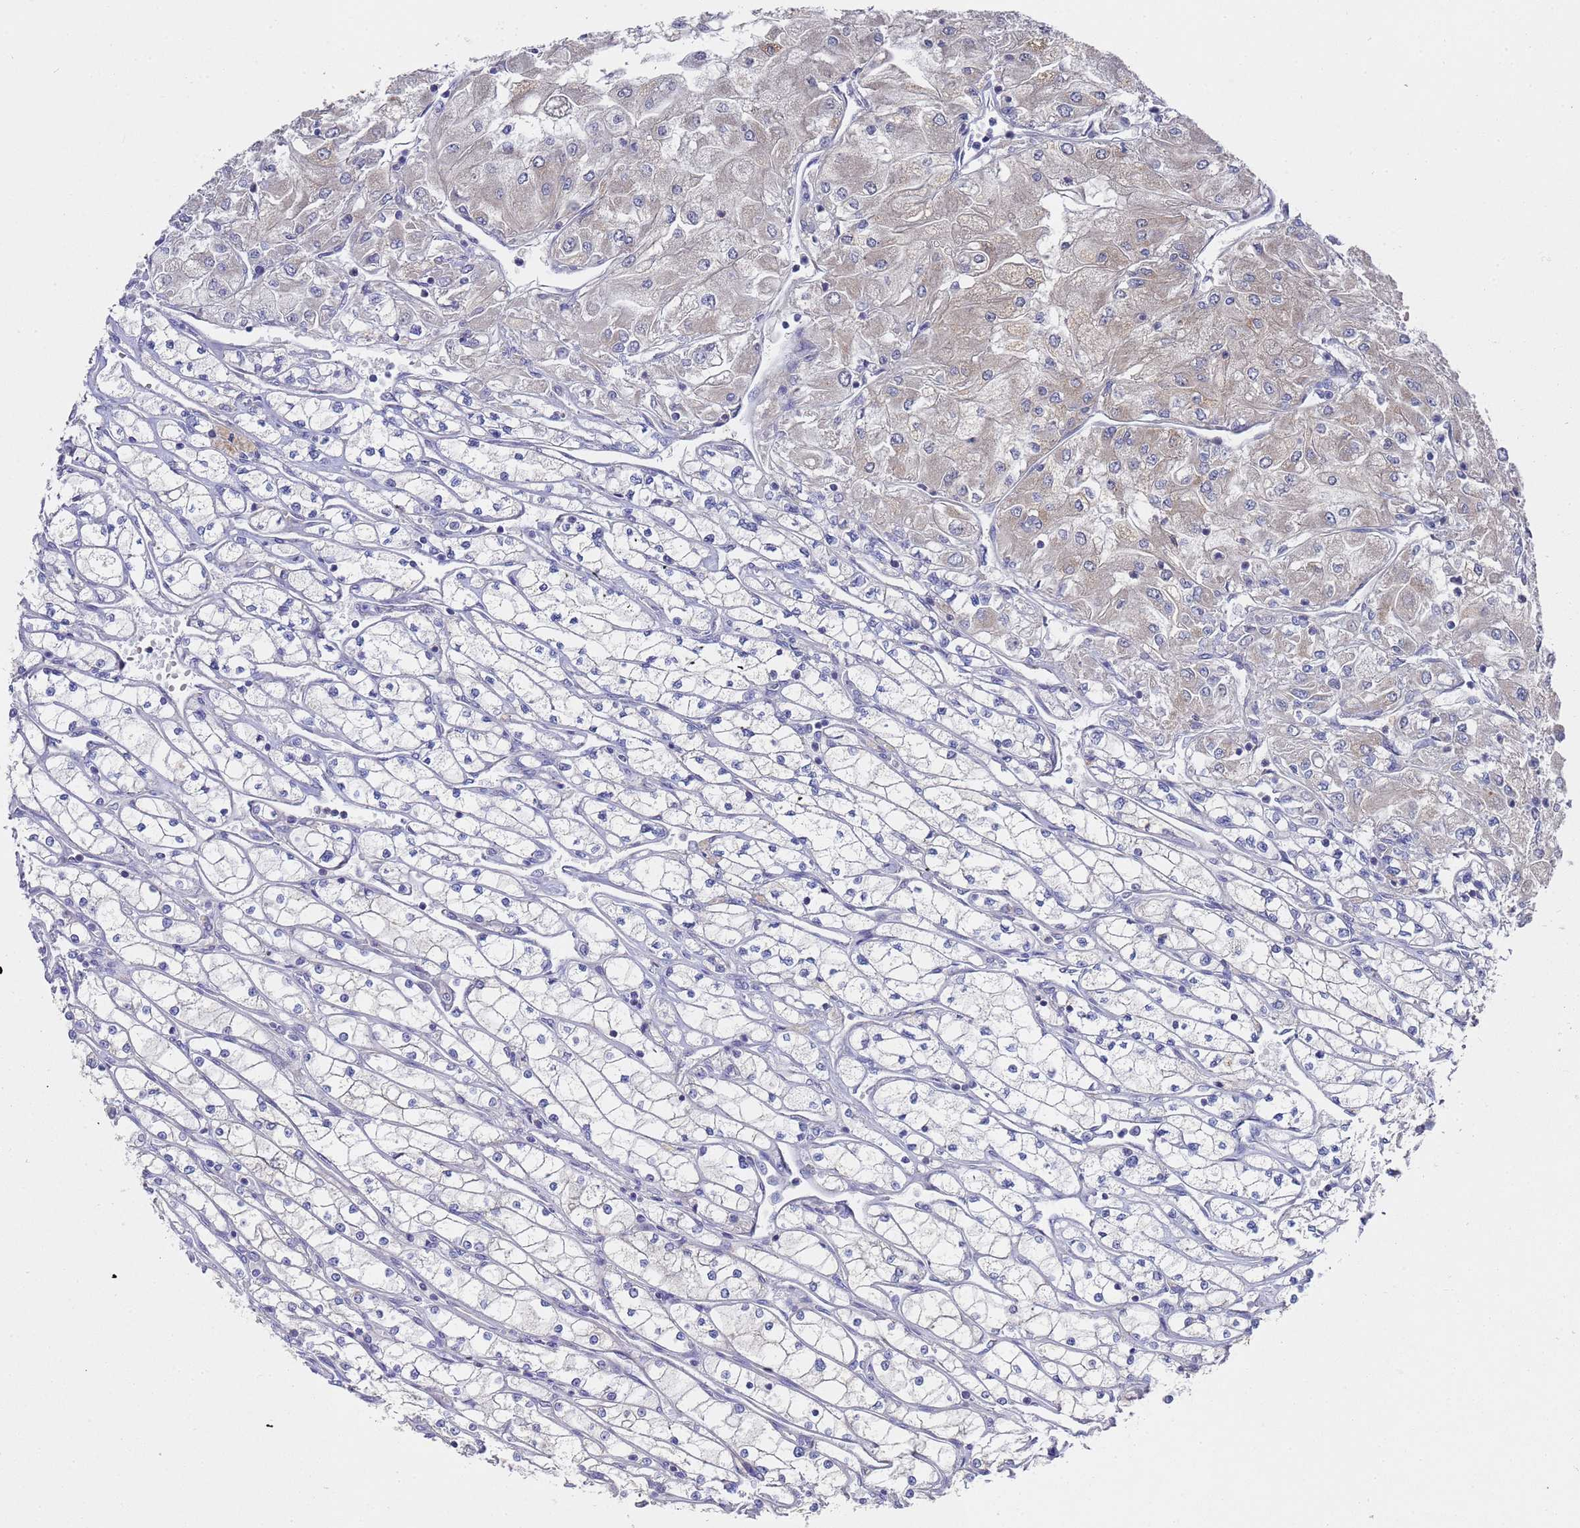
{"staining": {"intensity": "weak", "quantity": "<25%", "location": "cytoplasmic/membranous"}, "tissue": "renal cancer", "cell_type": "Tumor cells", "image_type": "cancer", "snomed": [{"axis": "morphology", "description": "Adenocarcinoma, NOS"}, {"axis": "topography", "description": "Kidney"}], "caption": "An immunohistochemistry photomicrograph of renal adenocarcinoma is shown. There is no staining in tumor cells of renal adenocarcinoma.", "gene": "NPEPPS", "patient": {"sex": "male", "age": 80}}